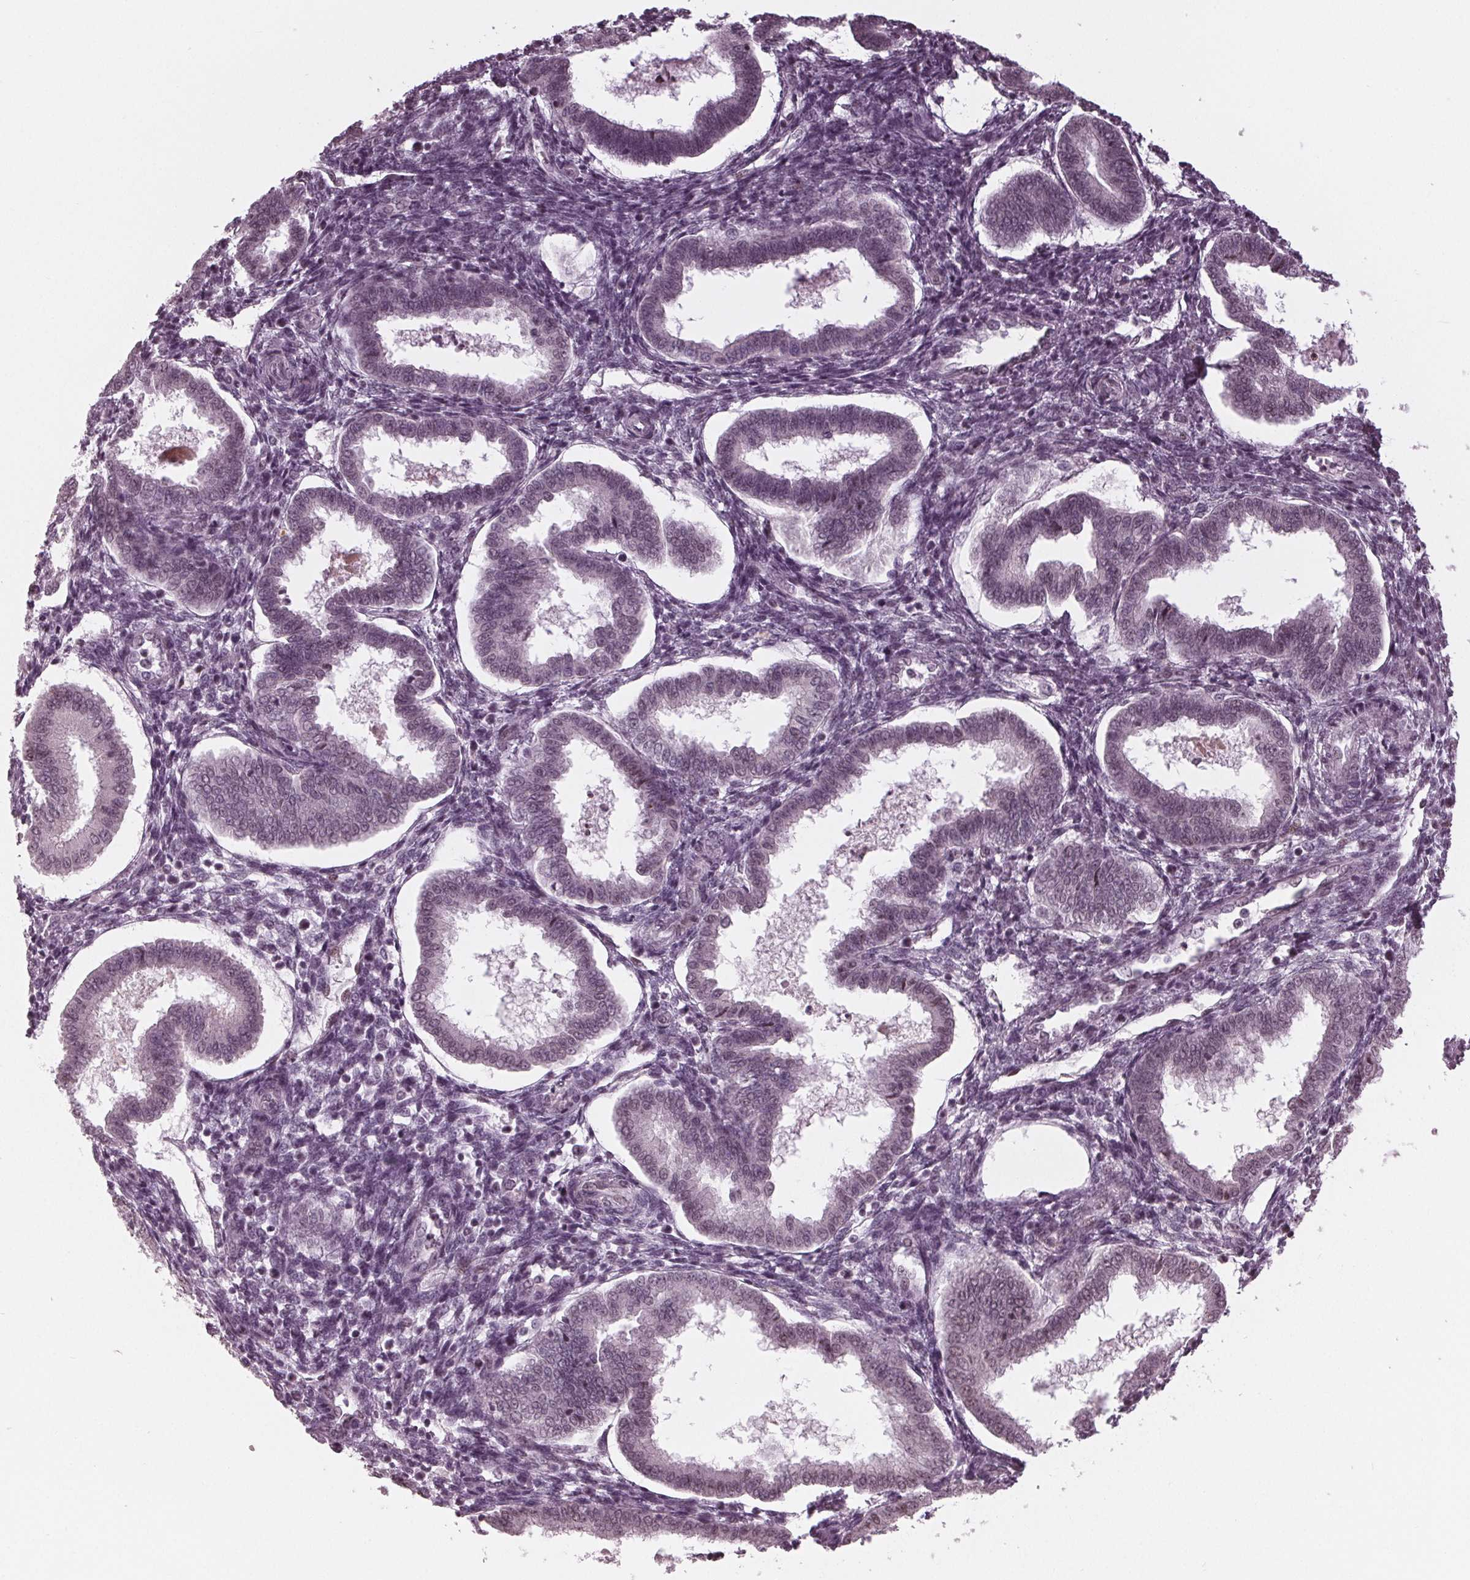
{"staining": {"intensity": "negative", "quantity": "none", "location": "none"}, "tissue": "endometrium", "cell_type": "Cells in endometrial stroma", "image_type": "normal", "snomed": [{"axis": "morphology", "description": "Normal tissue, NOS"}, {"axis": "topography", "description": "Endometrium"}], "caption": "An immunohistochemistry (IHC) photomicrograph of normal endometrium is shown. There is no staining in cells in endometrial stroma of endometrium. (DAB immunohistochemistry with hematoxylin counter stain).", "gene": "ADPRHL1", "patient": {"sex": "female", "age": 24}}